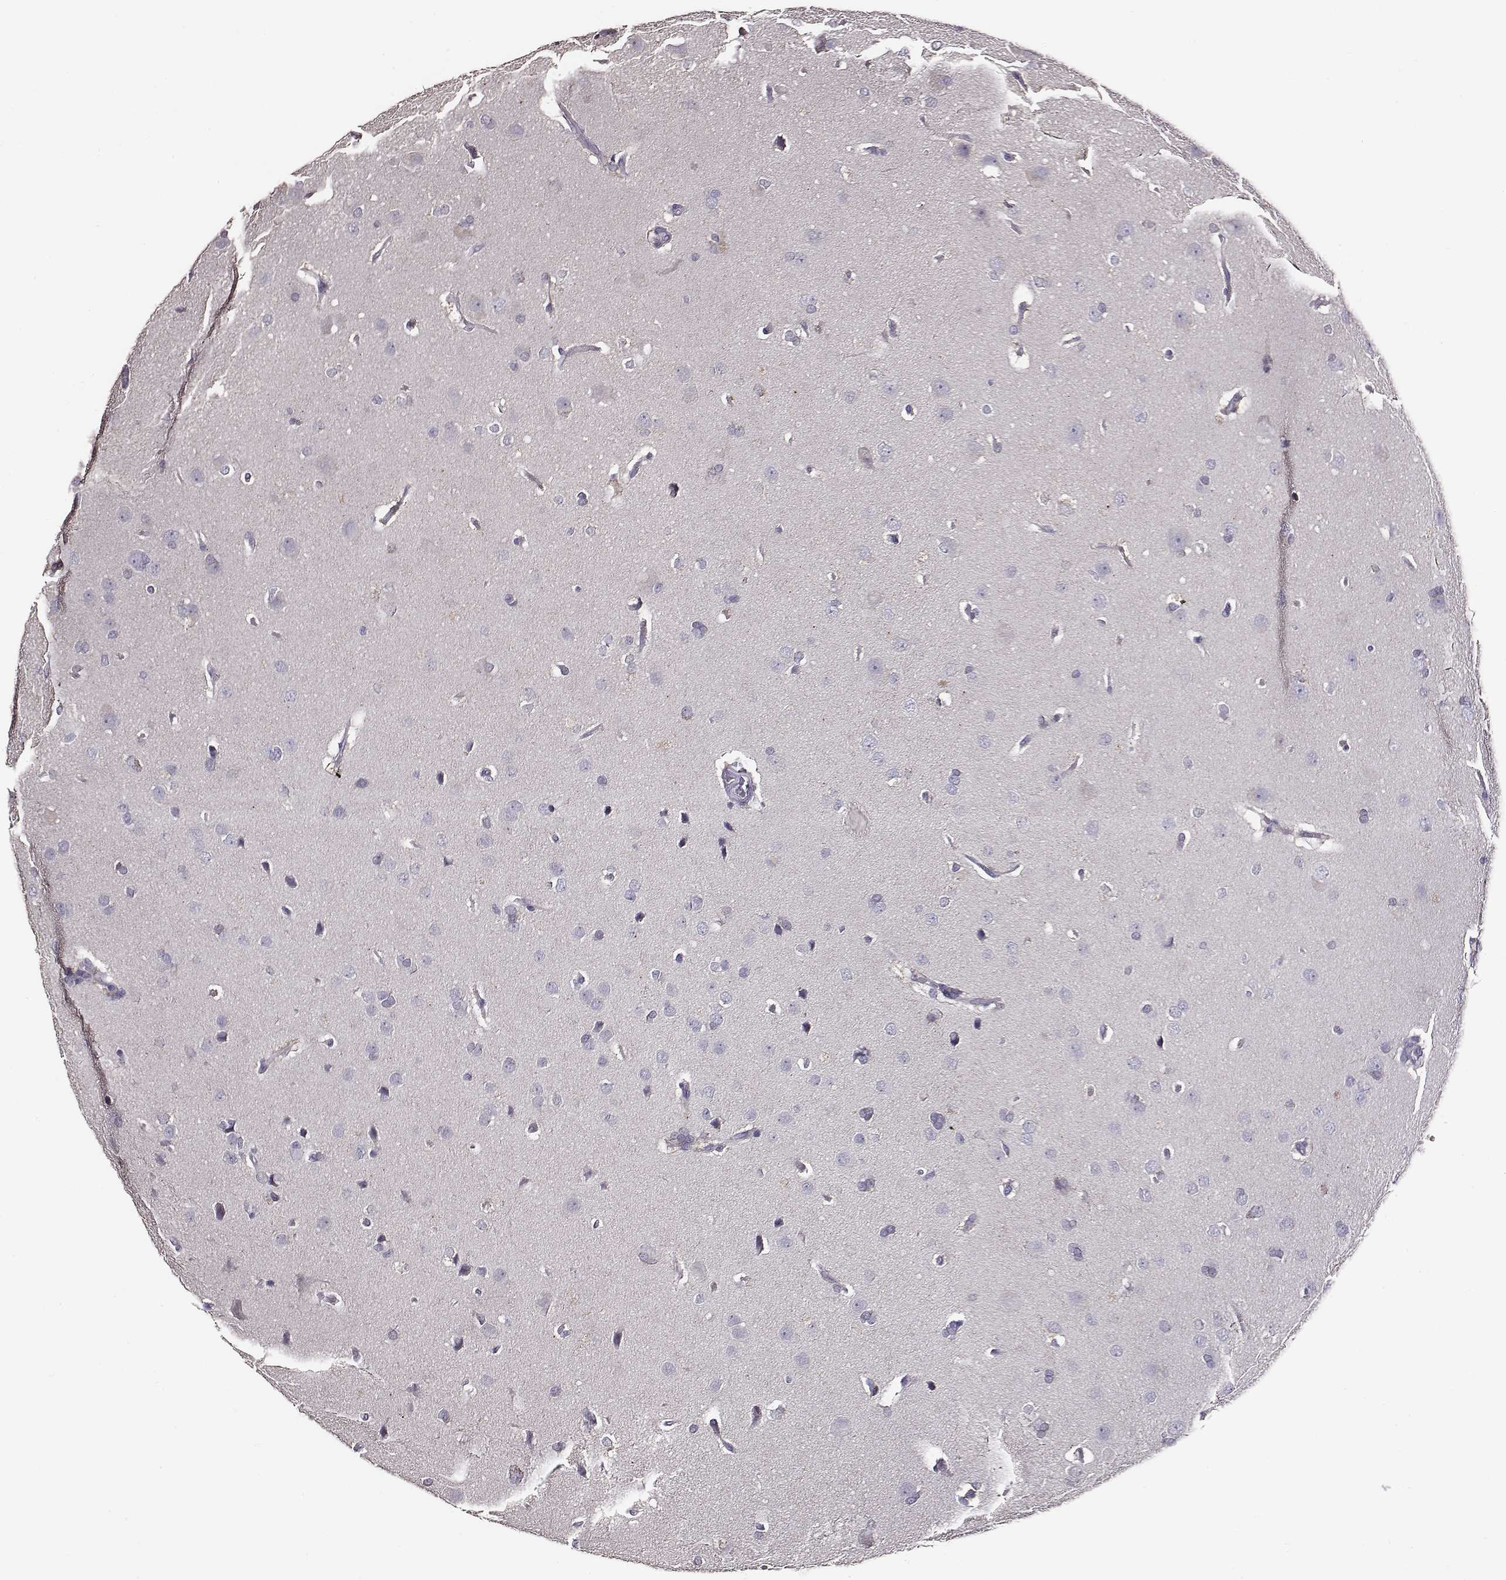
{"staining": {"intensity": "negative", "quantity": "none", "location": "none"}, "tissue": "glioma", "cell_type": "Tumor cells", "image_type": "cancer", "snomed": [{"axis": "morphology", "description": "Glioma, malignant, Low grade"}, {"axis": "topography", "description": "Brain"}], "caption": "Tumor cells show no significant positivity in malignant low-grade glioma.", "gene": "AADAT", "patient": {"sex": "female", "age": 54}}